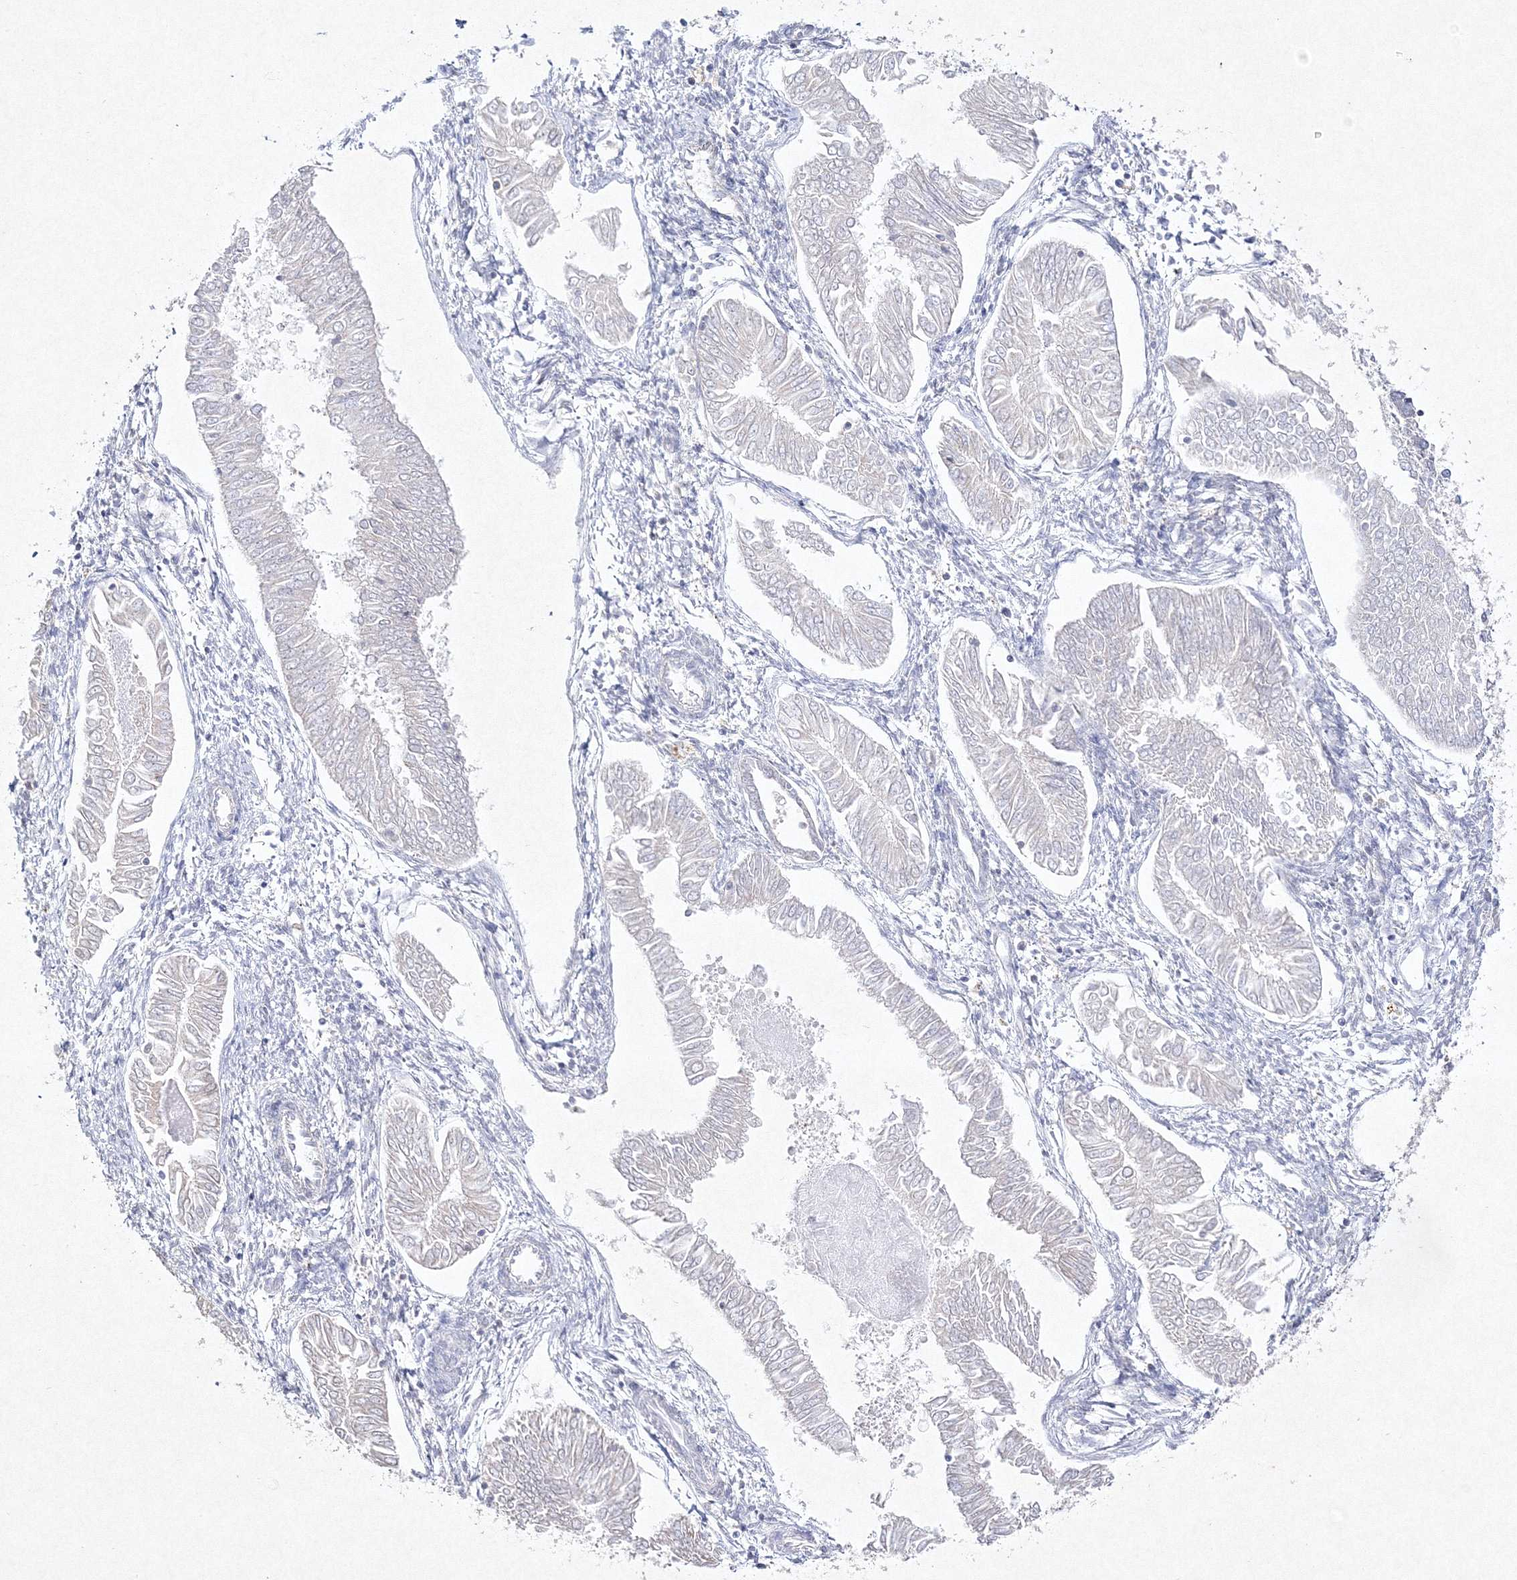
{"staining": {"intensity": "negative", "quantity": "none", "location": "none"}, "tissue": "endometrial cancer", "cell_type": "Tumor cells", "image_type": "cancer", "snomed": [{"axis": "morphology", "description": "Adenocarcinoma, NOS"}, {"axis": "topography", "description": "Endometrium"}], "caption": "This is an immunohistochemistry image of endometrial cancer. There is no expression in tumor cells.", "gene": "HCST", "patient": {"sex": "female", "age": 53}}